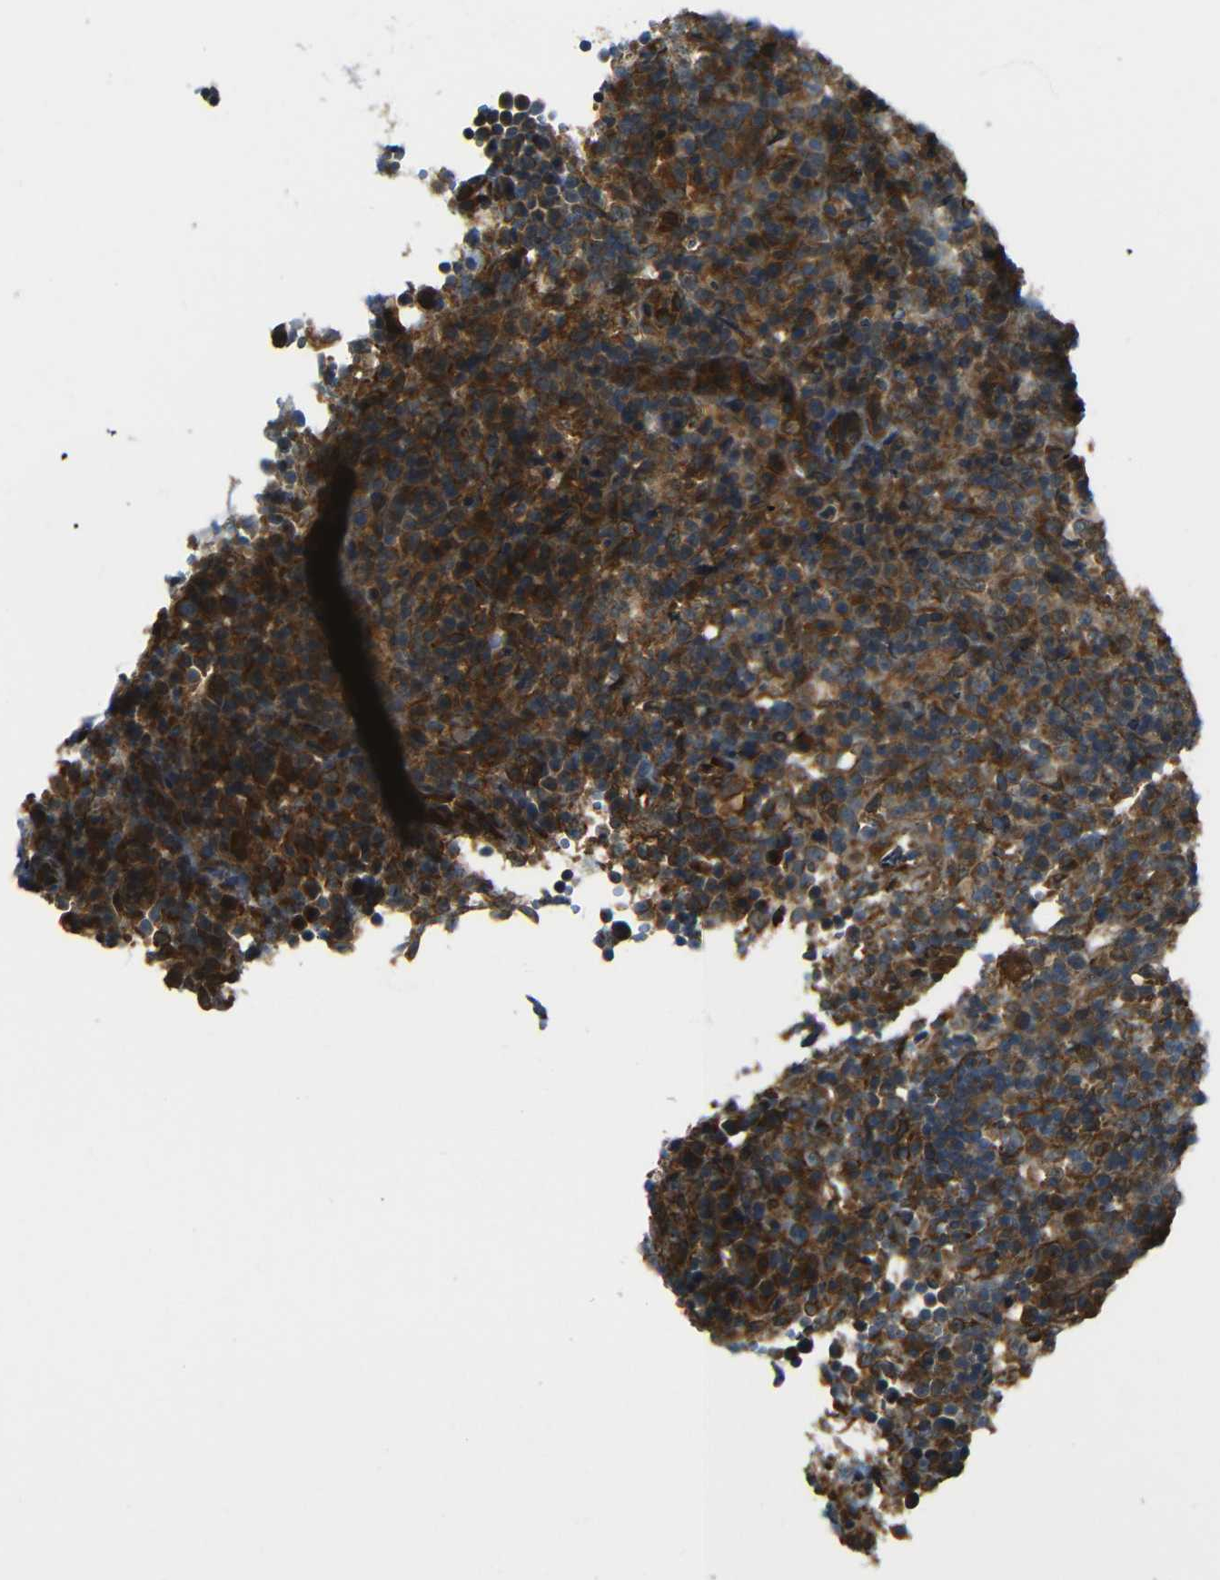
{"staining": {"intensity": "strong", "quantity": ">75%", "location": "cytoplasmic/membranous"}, "tissue": "lymphoma", "cell_type": "Tumor cells", "image_type": "cancer", "snomed": [{"axis": "morphology", "description": "Malignant lymphoma, non-Hodgkin's type, High grade"}, {"axis": "topography", "description": "Lymph node"}], "caption": "IHC (DAB) staining of human lymphoma displays strong cytoplasmic/membranous protein staining in about >75% of tumor cells.", "gene": "VAPB", "patient": {"sex": "female", "age": 76}}